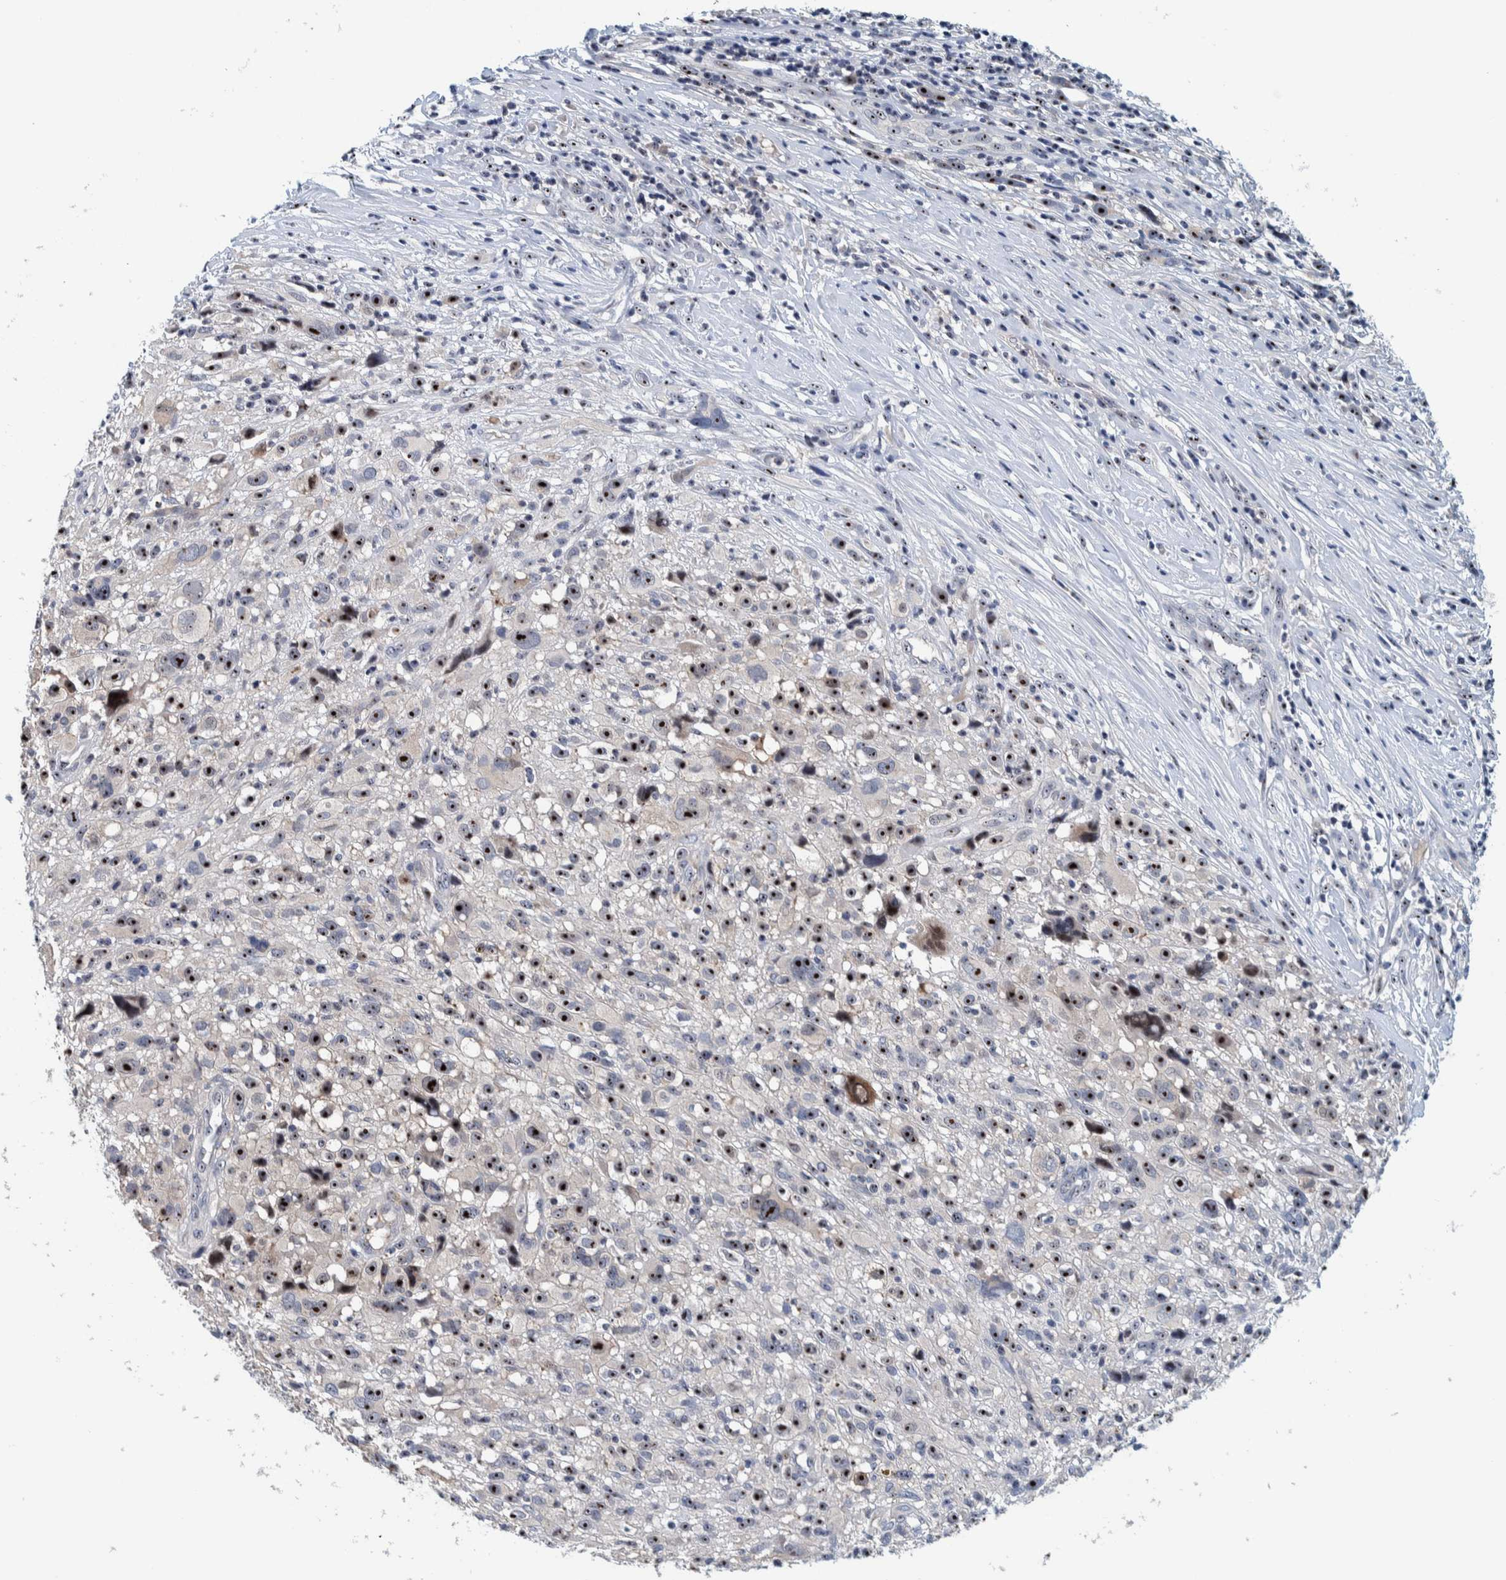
{"staining": {"intensity": "strong", "quantity": ">75%", "location": "nuclear"}, "tissue": "melanoma", "cell_type": "Tumor cells", "image_type": "cancer", "snomed": [{"axis": "morphology", "description": "Malignant melanoma, NOS"}, {"axis": "topography", "description": "Skin"}], "caption": "This is an image of immunohistochemistry staining of melanoma, which shows strong expression in the nuclear of tumor cells.", "gene": "NOL11", "patient": {"sex": "female", "age": 55}}